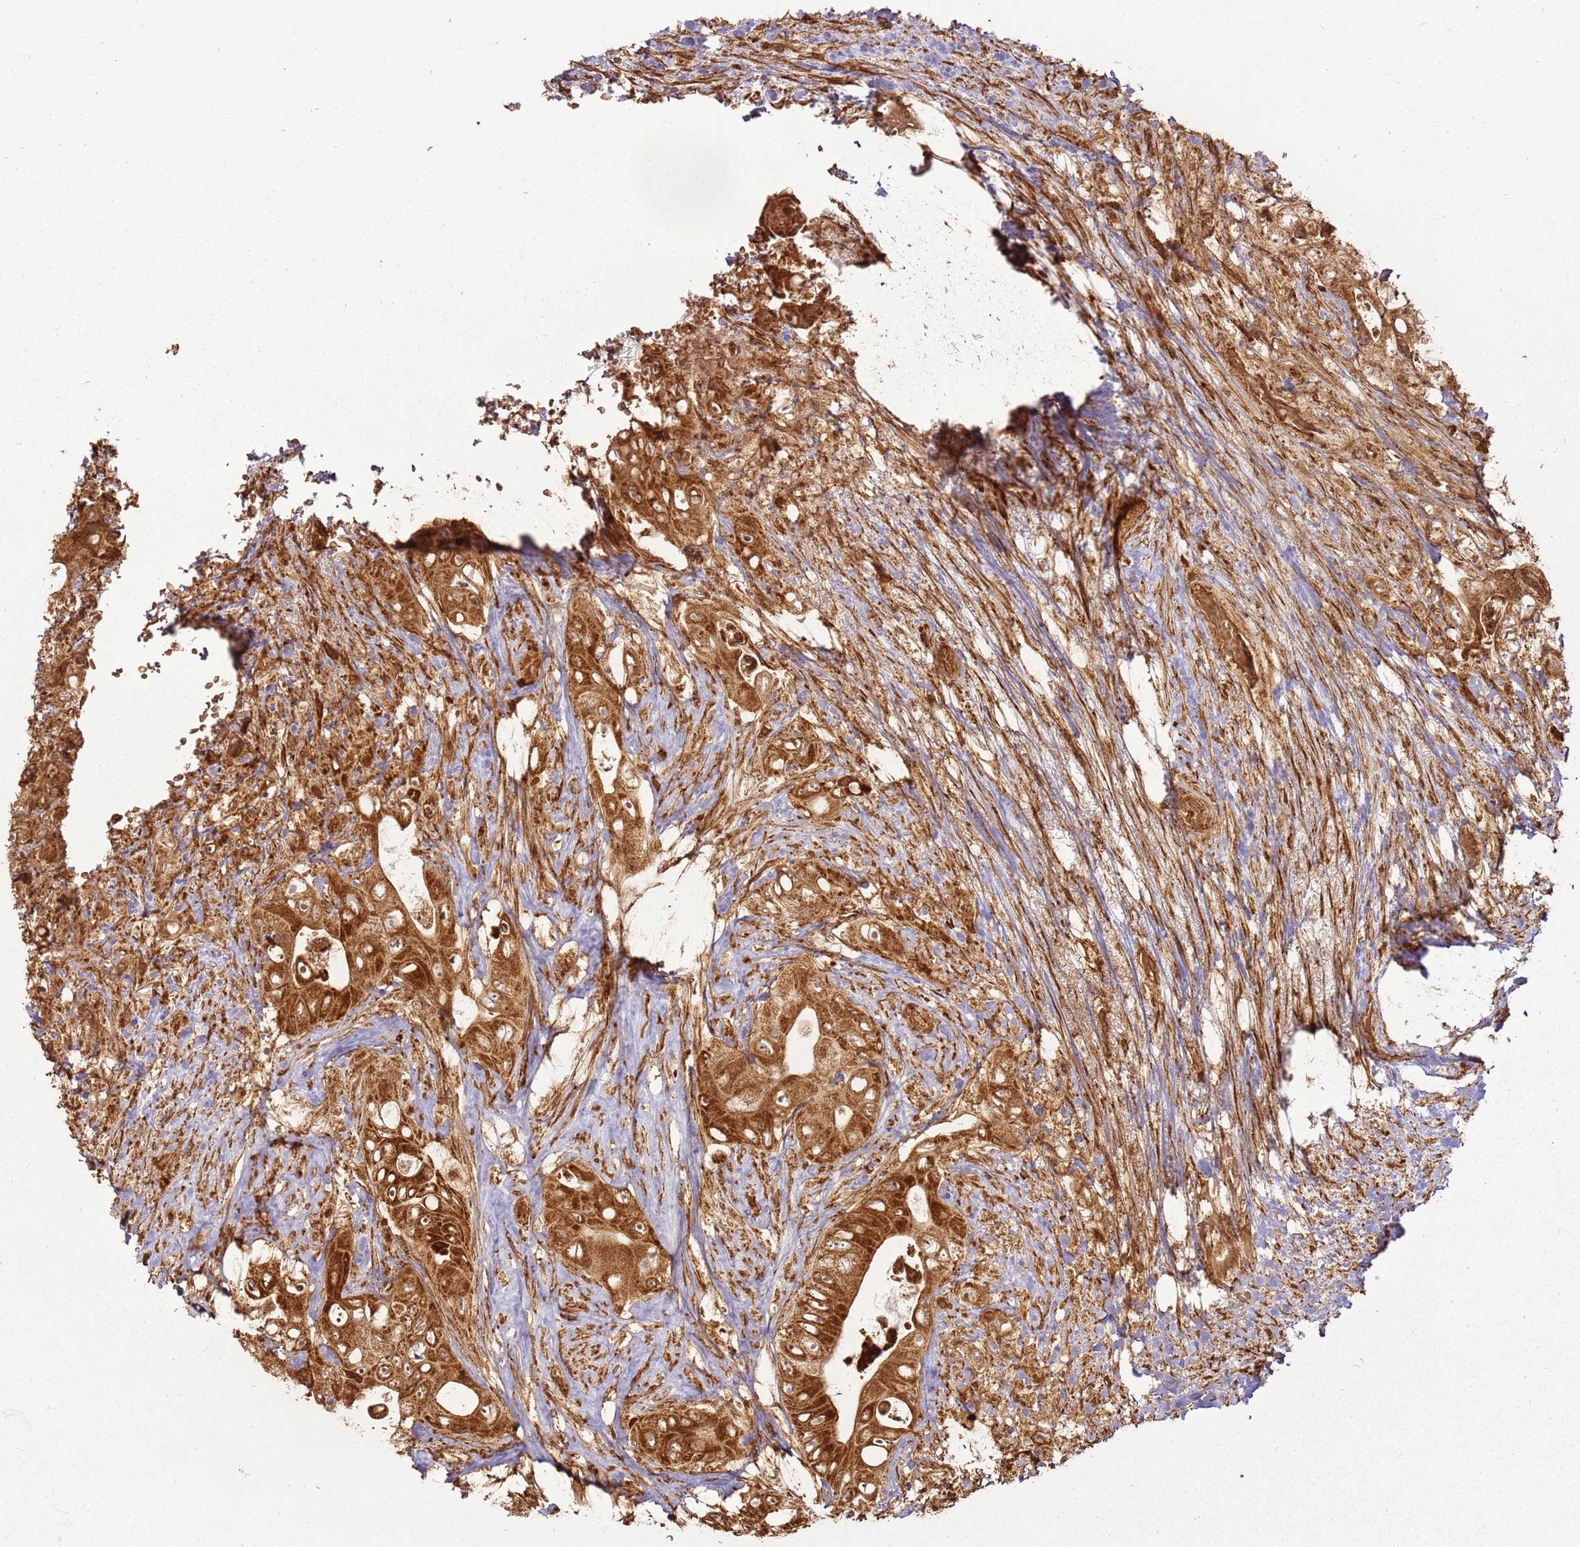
{"staining": {"intensity": "strong", "quantity": ">75%", "location": "cytoplasmic/membranous,nuclear"}, "tissue": "colorectal cancer", "cell_type": "Tumor cells", "image_type": "cancer", "snomed": [{"axis": "morphology", "description": "Adenocarcinoma, NOS"}, {"axis": "topography", "description": "Colon"}], "caption": "Immunohistochemical staining of colorectal adenocarcinoma exhibits strong cytoplasmic/membranous and nuclear protein expression in about >75% of tumor cells. (brown staining indicates protein expression, while blue staining denotes nuclei).", "gene": "MRPS6", "patient": {"sex": "female", "age": 46}}